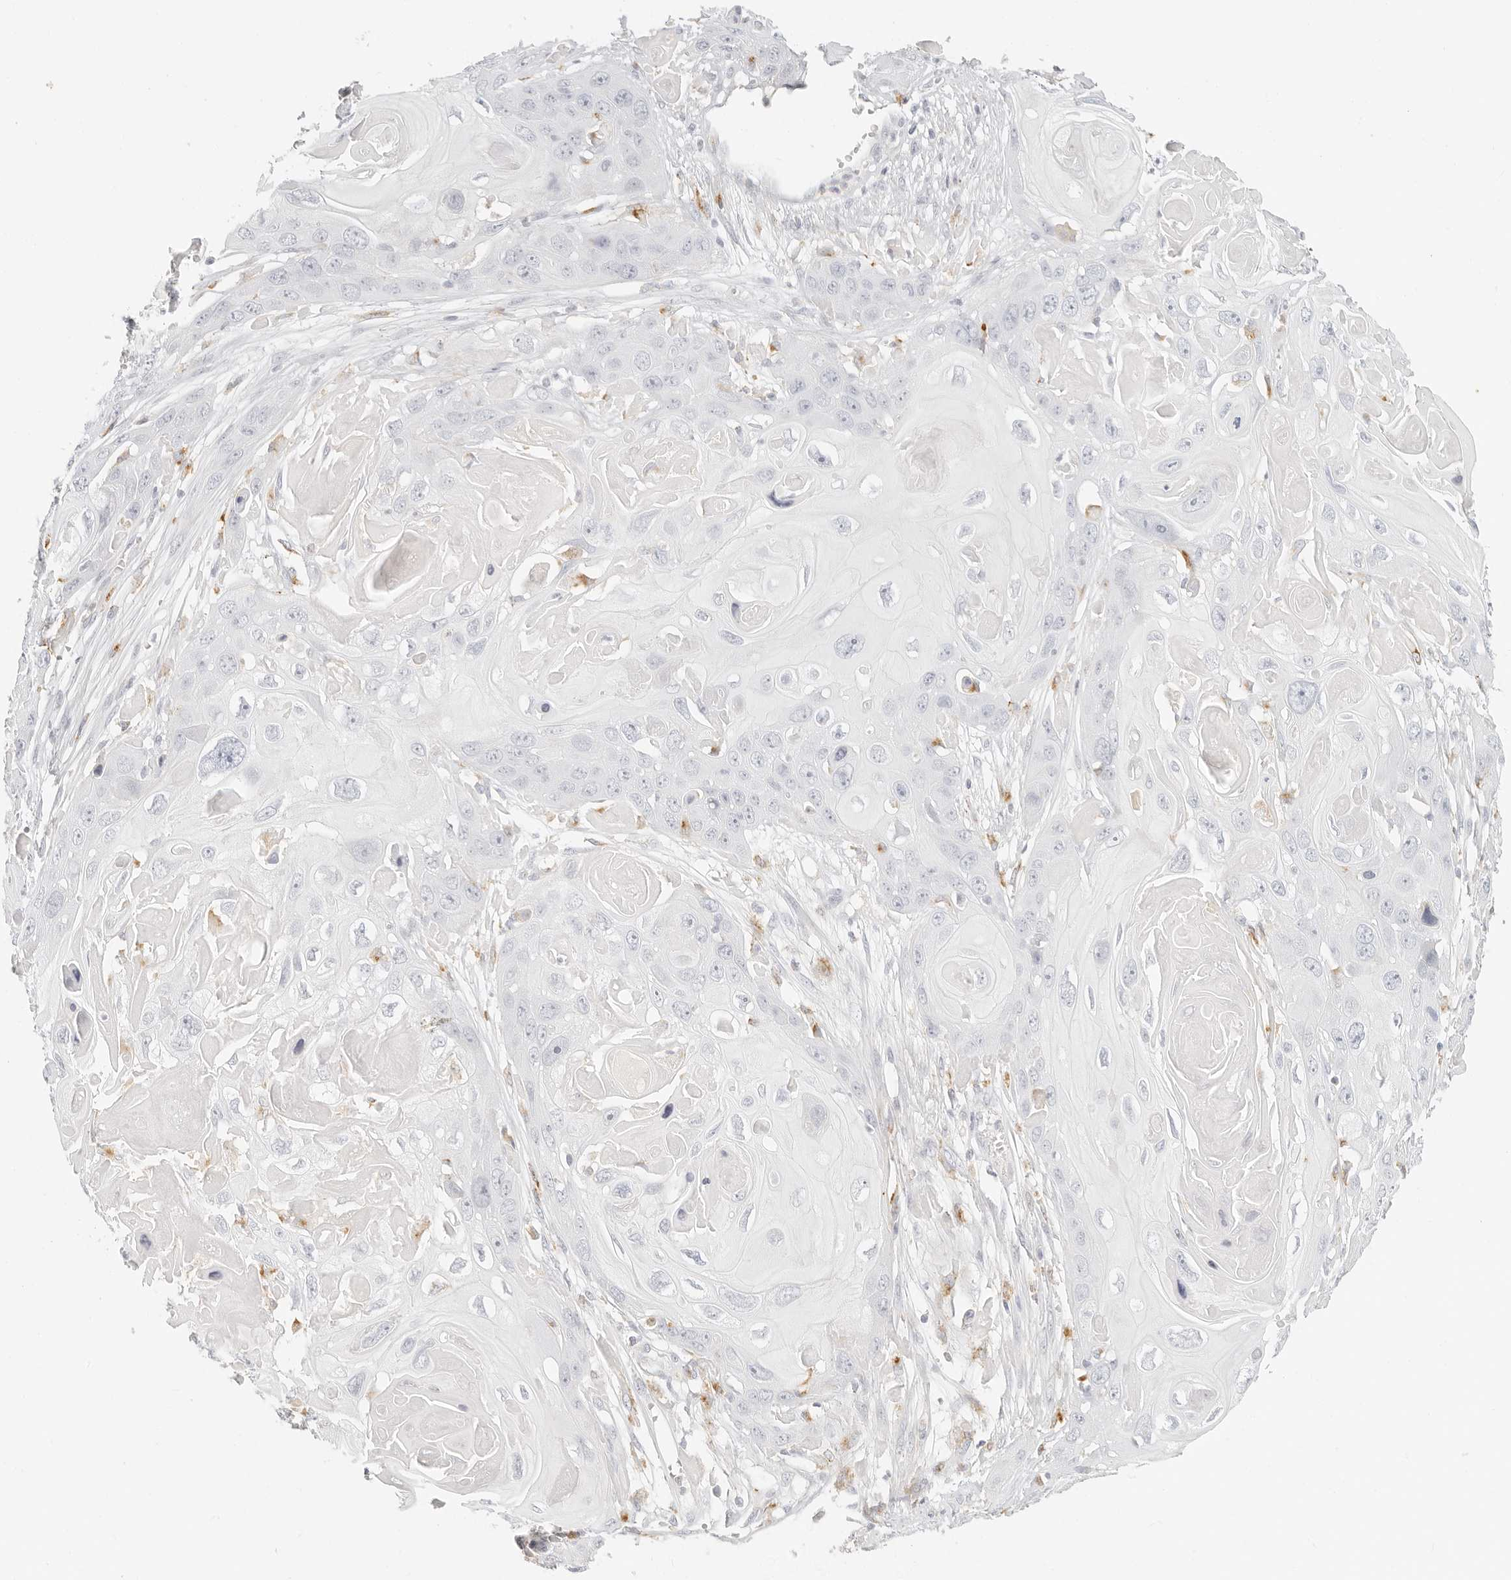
{"staining": {"intensity": "negative", "quantity": "none", "location": "none"}, "tissue": "skin cancer", "cell_type": "Tumor cells", "image_type": "cancer", "snomed": [{"axis": "morphology", "description": "Squamous cell carcinoma, NOS"}, {"axis": "topography", "description": "Skin"}], "caption": "Protein analysis of skin cancer displays no significant positivity in tumor cells.", "gene": "RNASET2", "patient": {"sex": "male", "age": 55}}